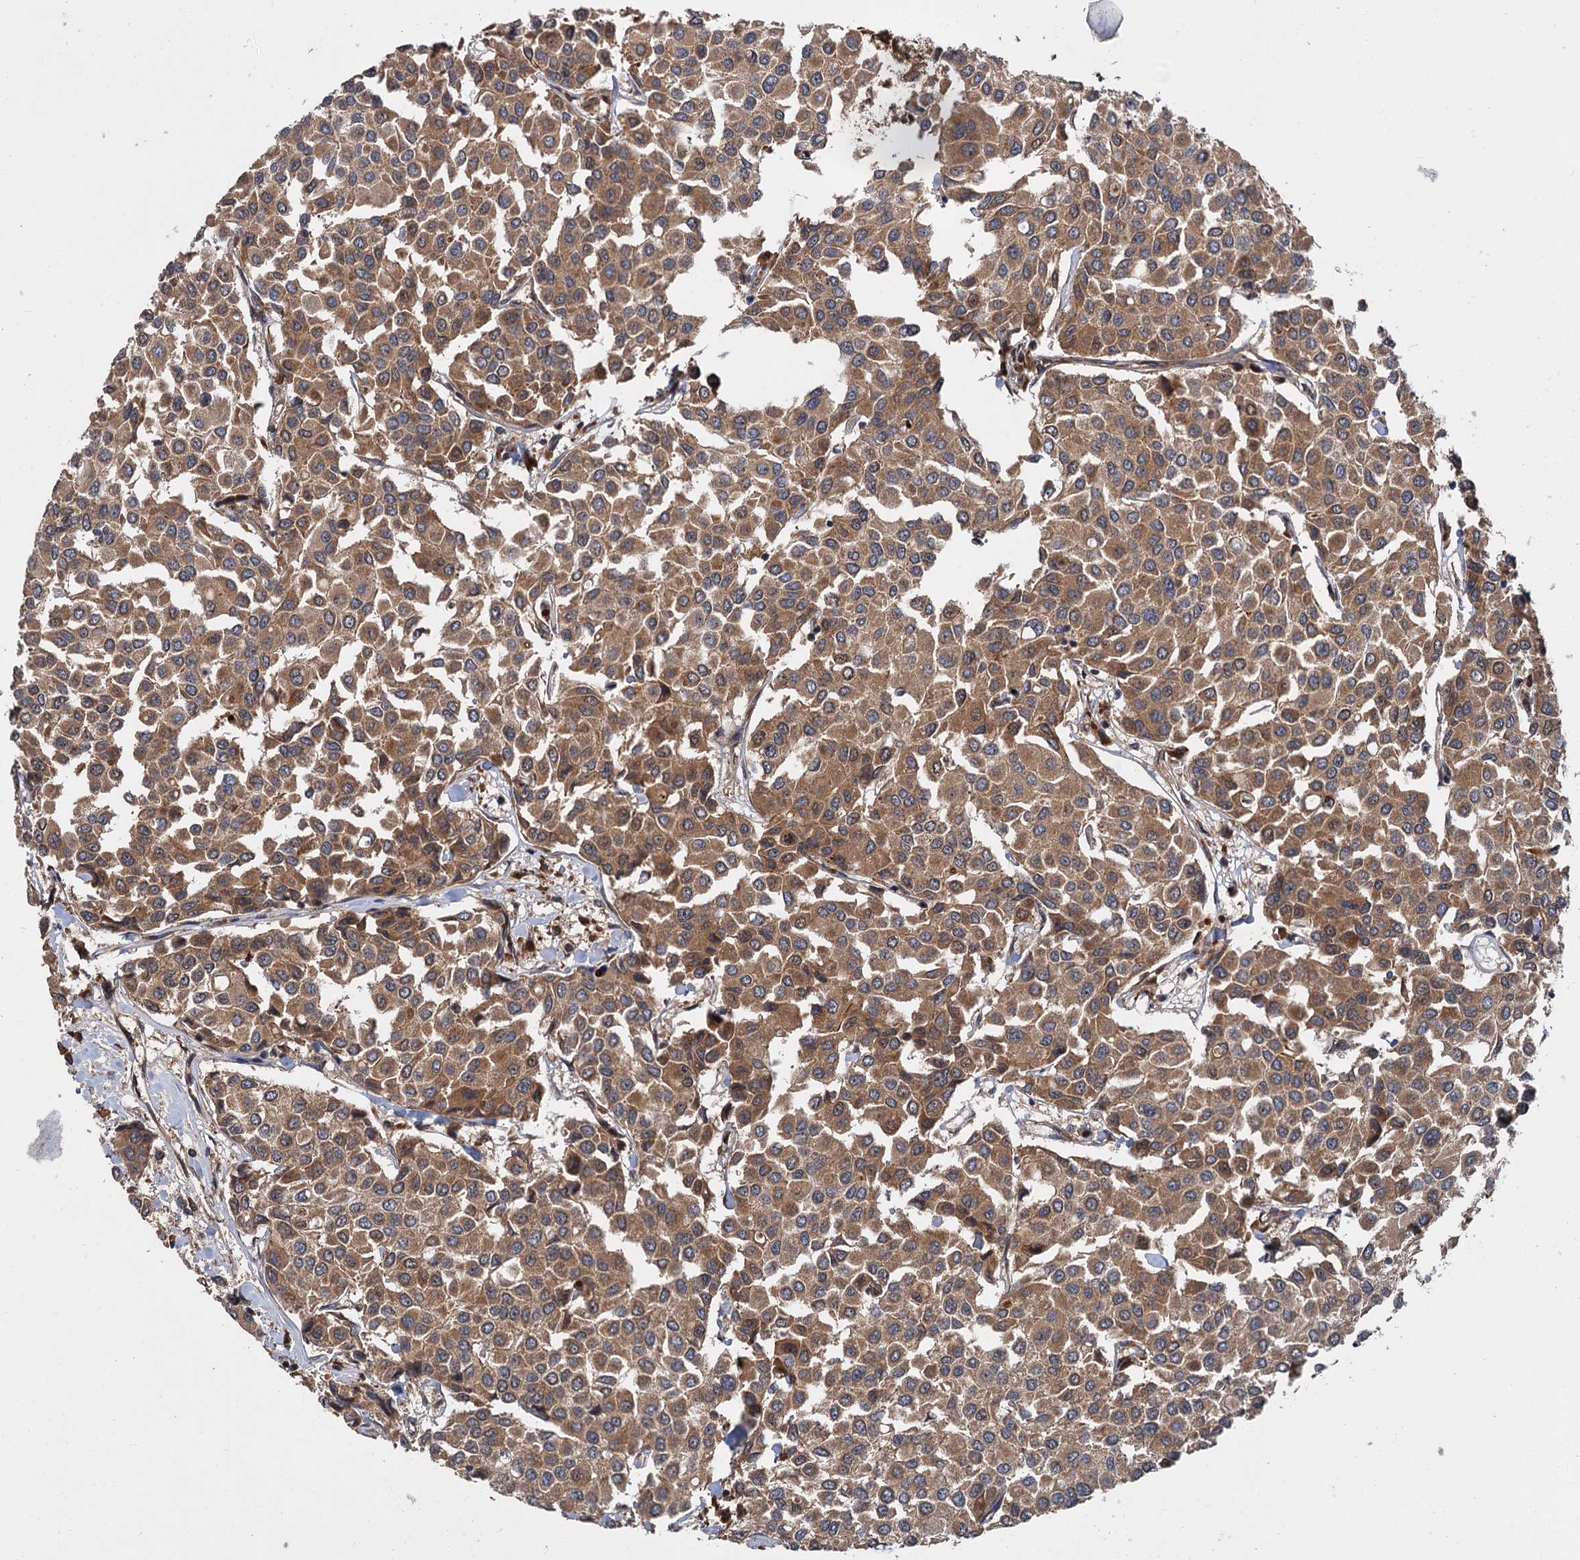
{"staining": {"intensity": "moderate", "quantity": ">75%", "location": "cytoplasmic/membranous"}, "tissue": "breast cancer", "cell_type": "Tumor cells", "image_type": "cancer", "snomed": [{"axis": "morphology", "description": "Duct carcinoma"}, {"axis": "topography", "description": "Breast"}], "caption": "An immunohistochemistry image of tumor tissue is shown. Protein staining in brown highlights moderate cytoplasmic/membranous positivity in invasive ductal carcinoma (breast) within tumor cells.", "gene": "KANSL2", "patient": {"sex": "female", "age": 55}}